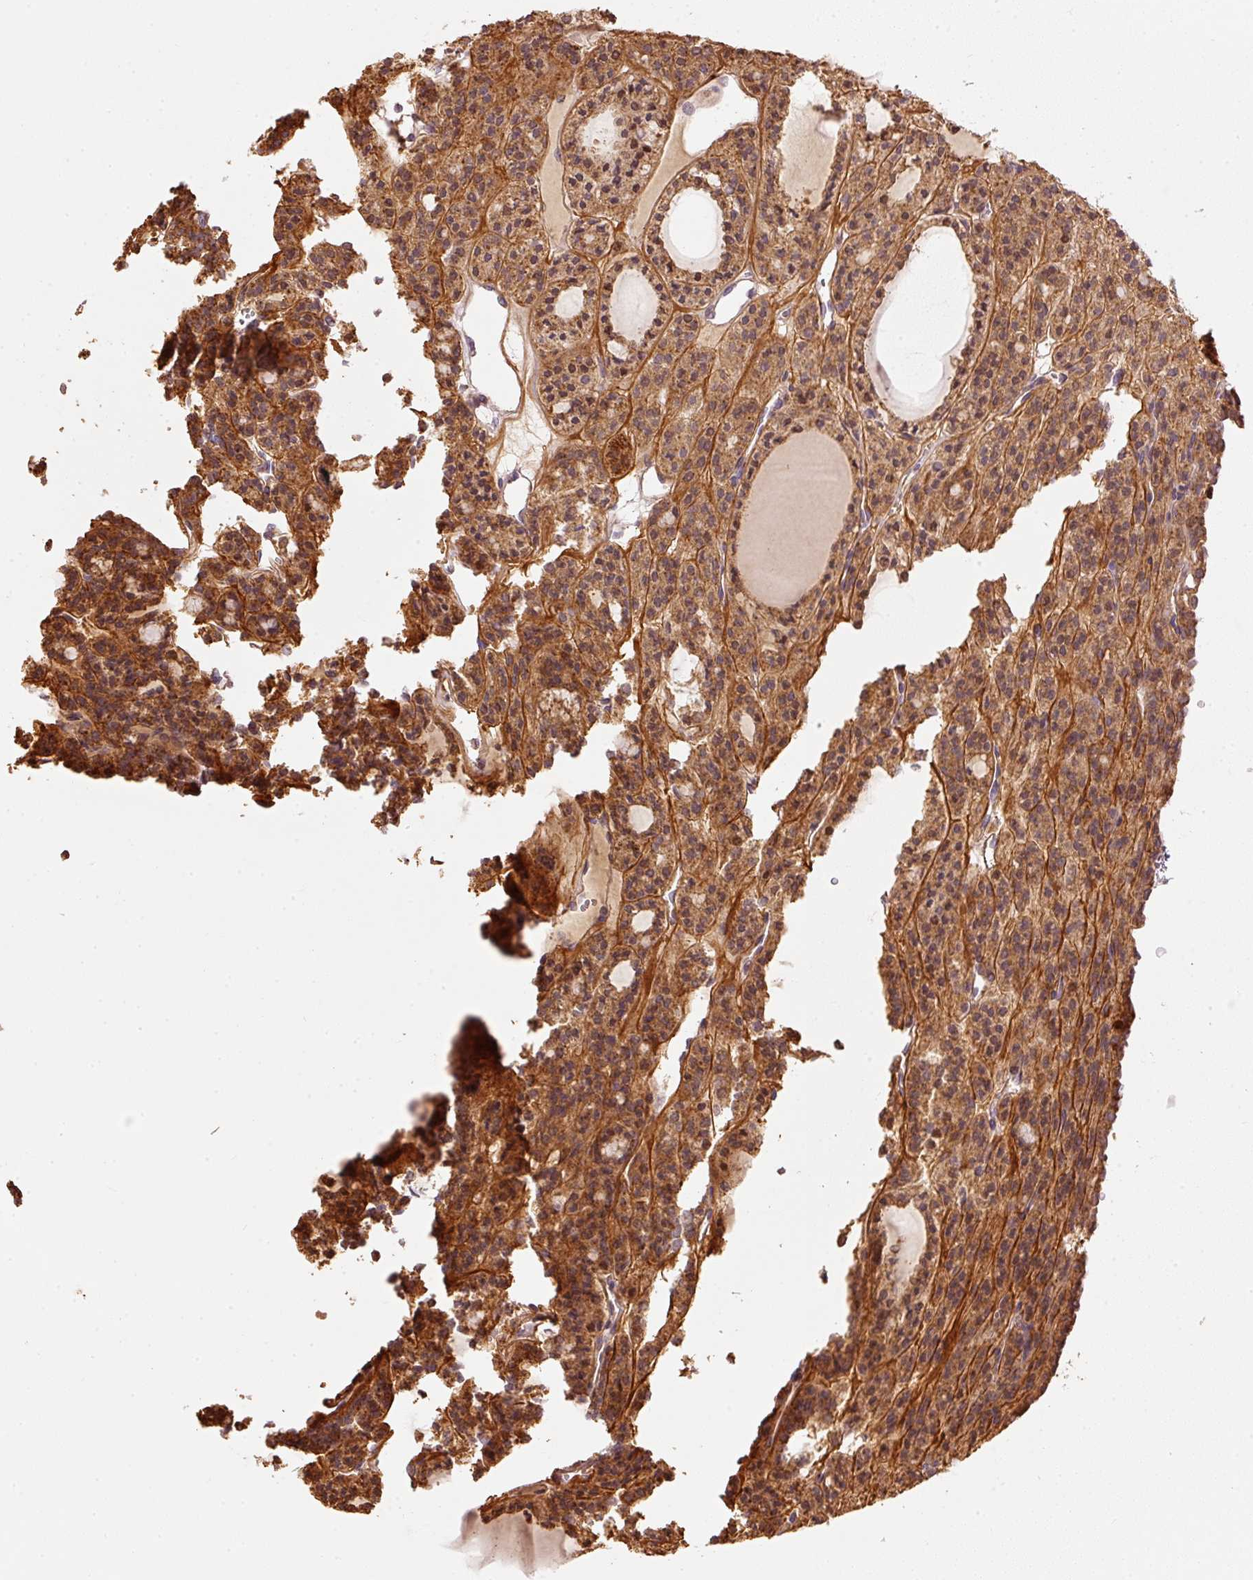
{"staining": {"intensity": "strong", "quantity": ">75%", "location": "cytoplasmic/membranous"}, "tissue": "thyroid cancer", "cell_type": "Tumor cells", "image_type": "cancer", "snomed": [{"axis": "morphology", "description": "Follicular adenoma carcinoma, NOS"}, {"axis": "topography", "description": "Thyroid gland"}], "caption": "An image of human thyroid follicular adenoma carcinoma stained for a protein shows strong cytoplasmic/membranous brown staining in tumor cells. Nuclei are stained in blue.", "gene": "MTHFD1L", "patient": {"sex": "female", "age": 63}}